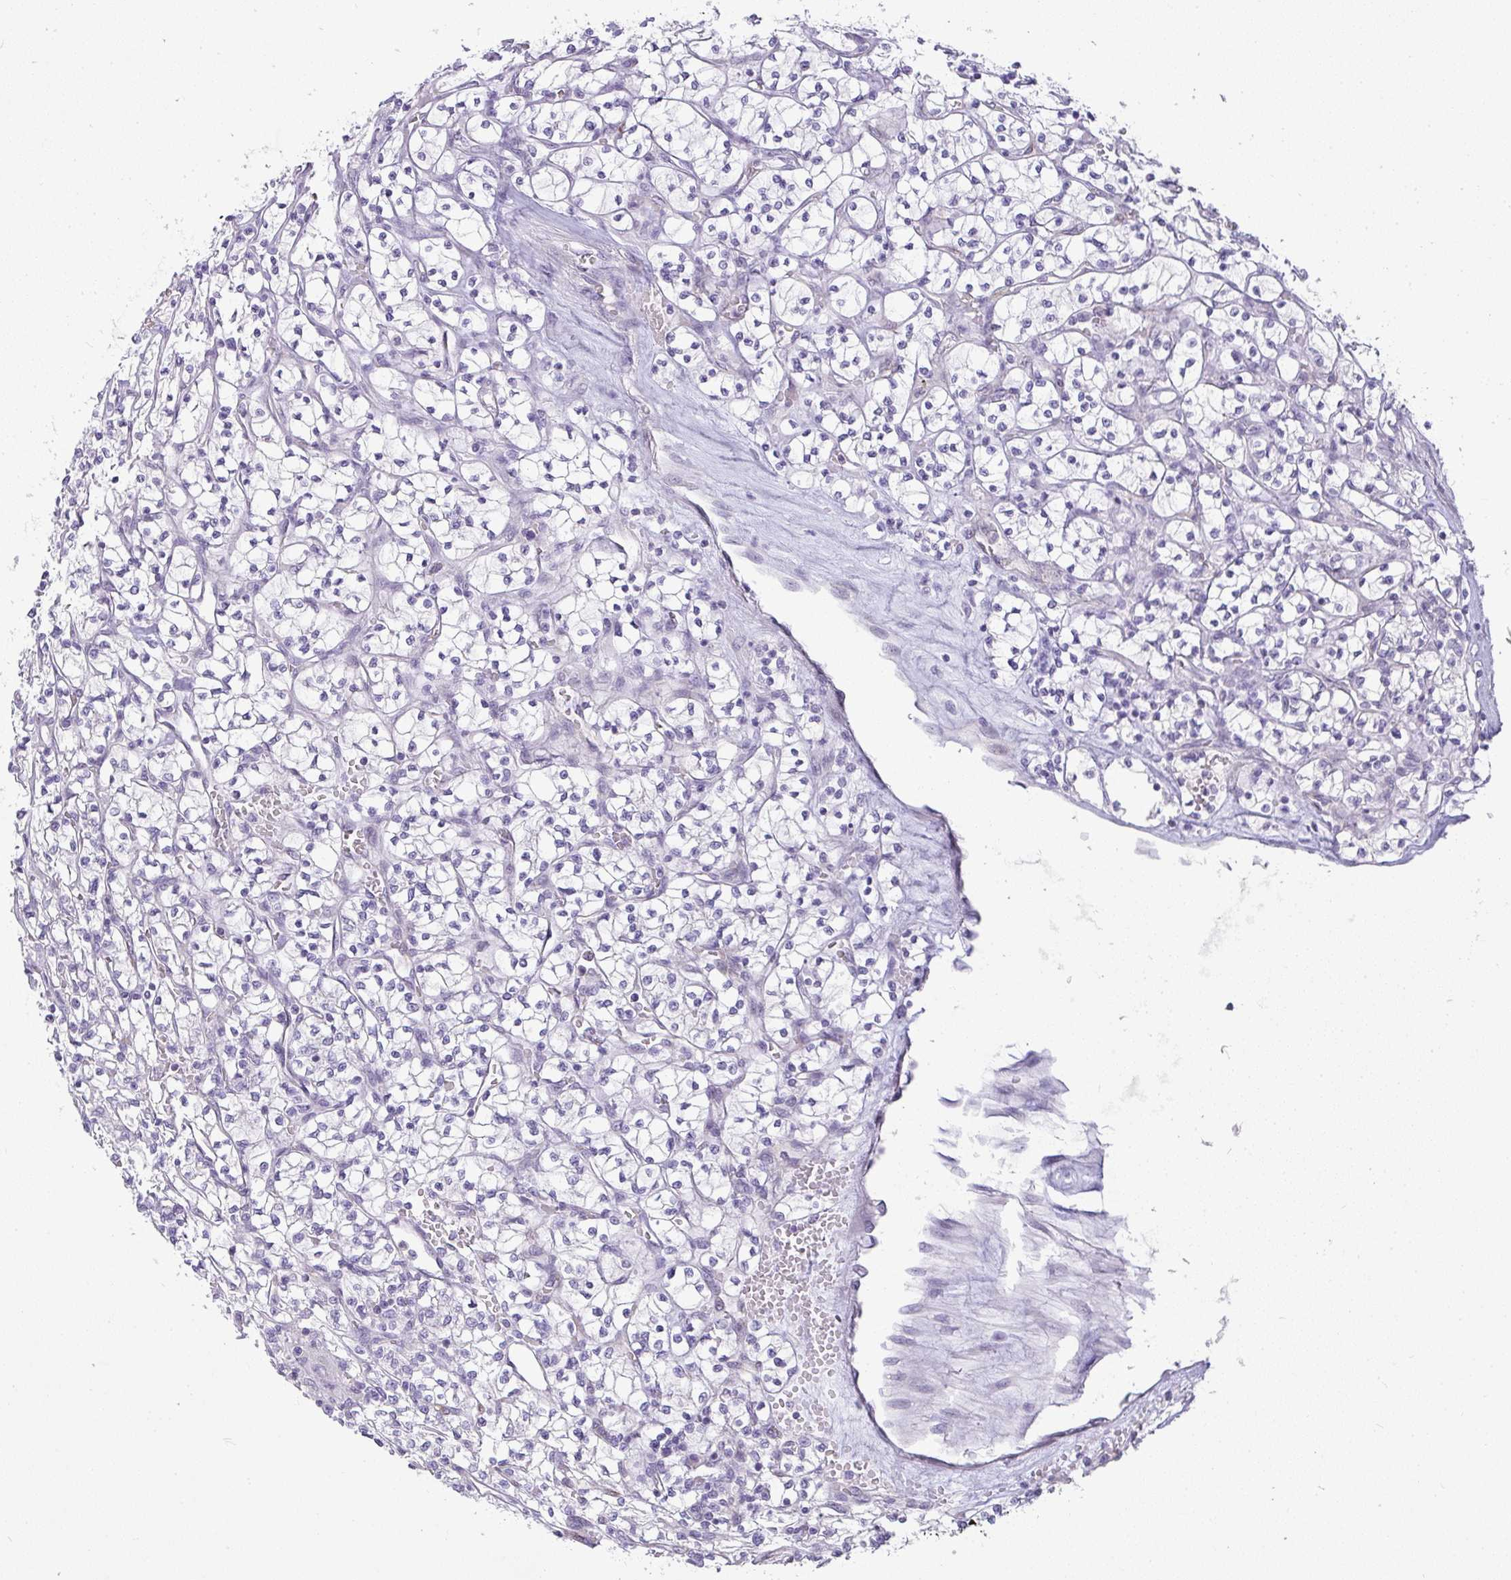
{"staining": {"intensity": "negative", "quantity": "none", "location": "none"}, "tissue": "renal cancer", "cell_type": "Tumor cells", "image_type": "cancer", "snomed": [{"axis": "morphology", "description": "Adenocarcinoma, NOS"}, {"axis": "topography", "description": "Kidney"}], "caption": "An image of human renal adenocarcinoma is negative for staining in tumor cells.", "gene": "LIPE", "patient": {"sex": "female", "age": 64}}